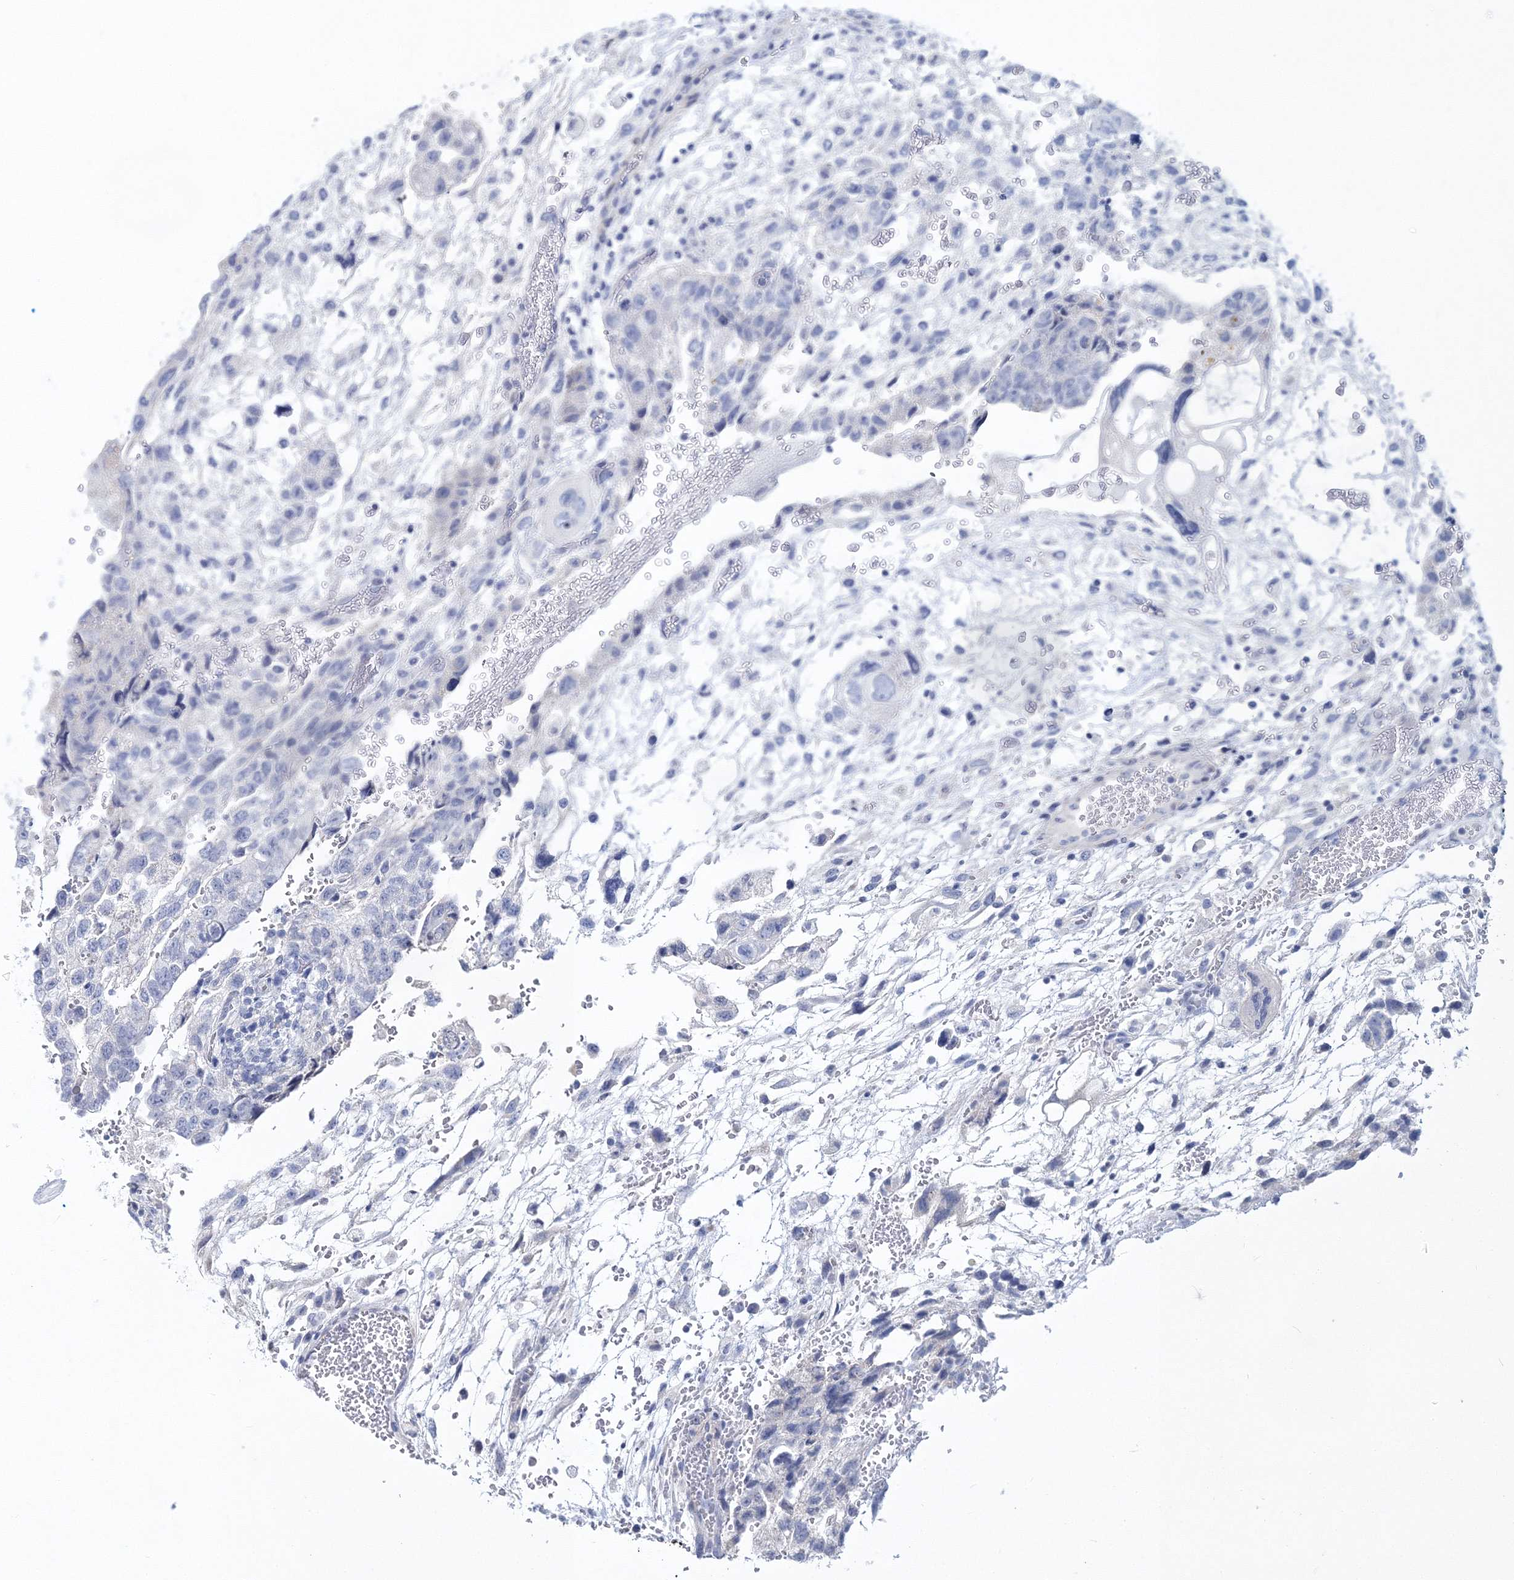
{"staining": {"intensity": "negative", "quantity": "none", "location": "none"}, "tissue": "testis cancer", "cell_type": "Tumor cells", "image_type": "cancer", "snomed": [{"axis": "morphology", "description": "Carcinoma, Embryonal, NOS"}, {"axis": "topography", "description": "Testis"}], "caption": "IHC of human embryonal carcinoma (testis) exhibits no expression in tumor cells.", "gene": "MYOZ2", "patient": {"sex": "male", "age": 36}}